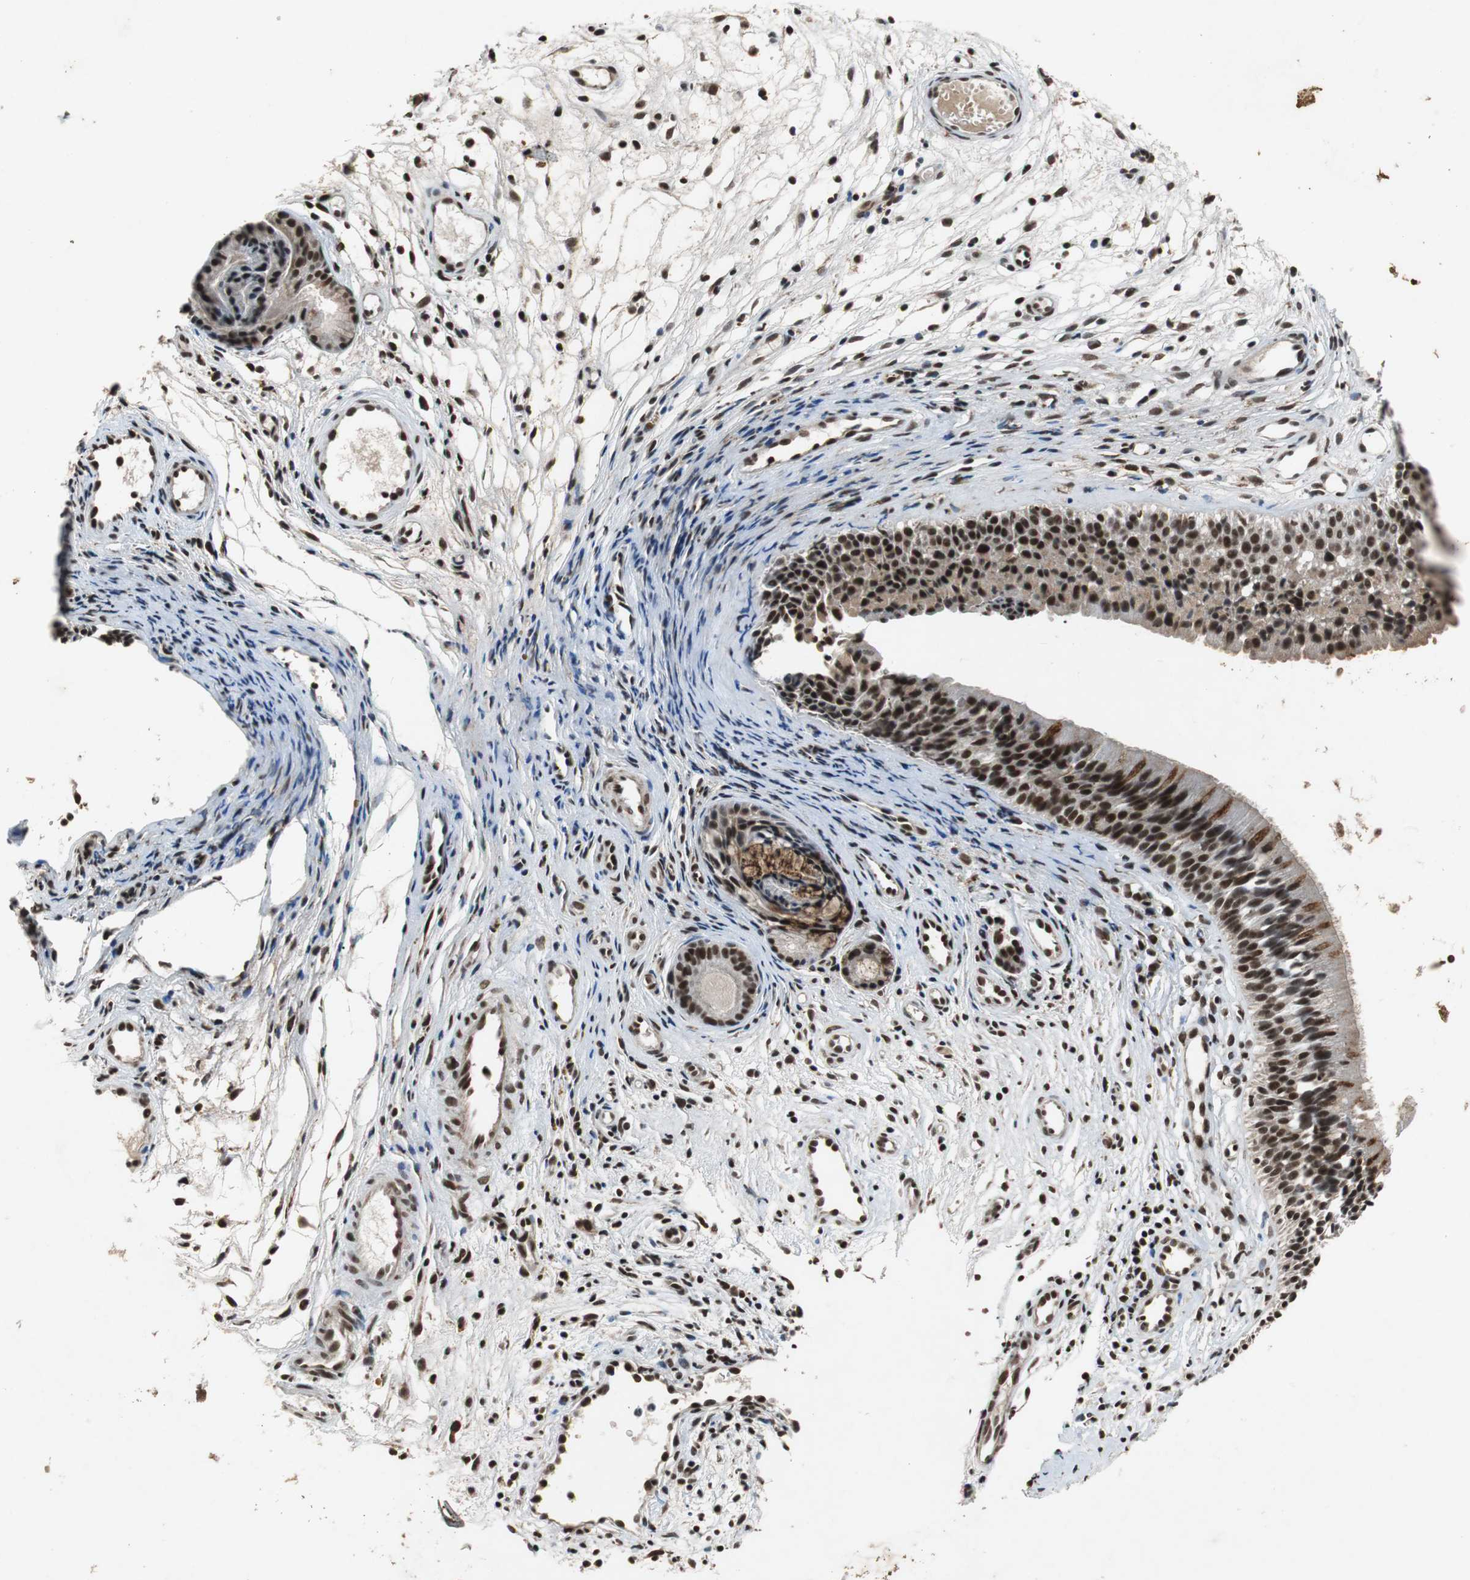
{"staining": {"intensity": "strong", "quantity": ">75%", "location": "cytoplasmic/membranous,nuclear"}, "tissue": "nasopharynx", "cell_type": "Respiratory epithelial cells", "image_type": "normal", "snomed": [{"axis": "morphology", "description": "Normal tissue, NOS"}, {"axis": "topography", "description": "Nasopharynx"}], "caption": "Respiratory epithelial cells exhibit high levels of strong cytoplasmic/membranous,nuclear positivity in approximately >75% of cells in benign human nasopharynx.", "gene": "TAF5", "patient": {"sex": "female", "age": 54}}